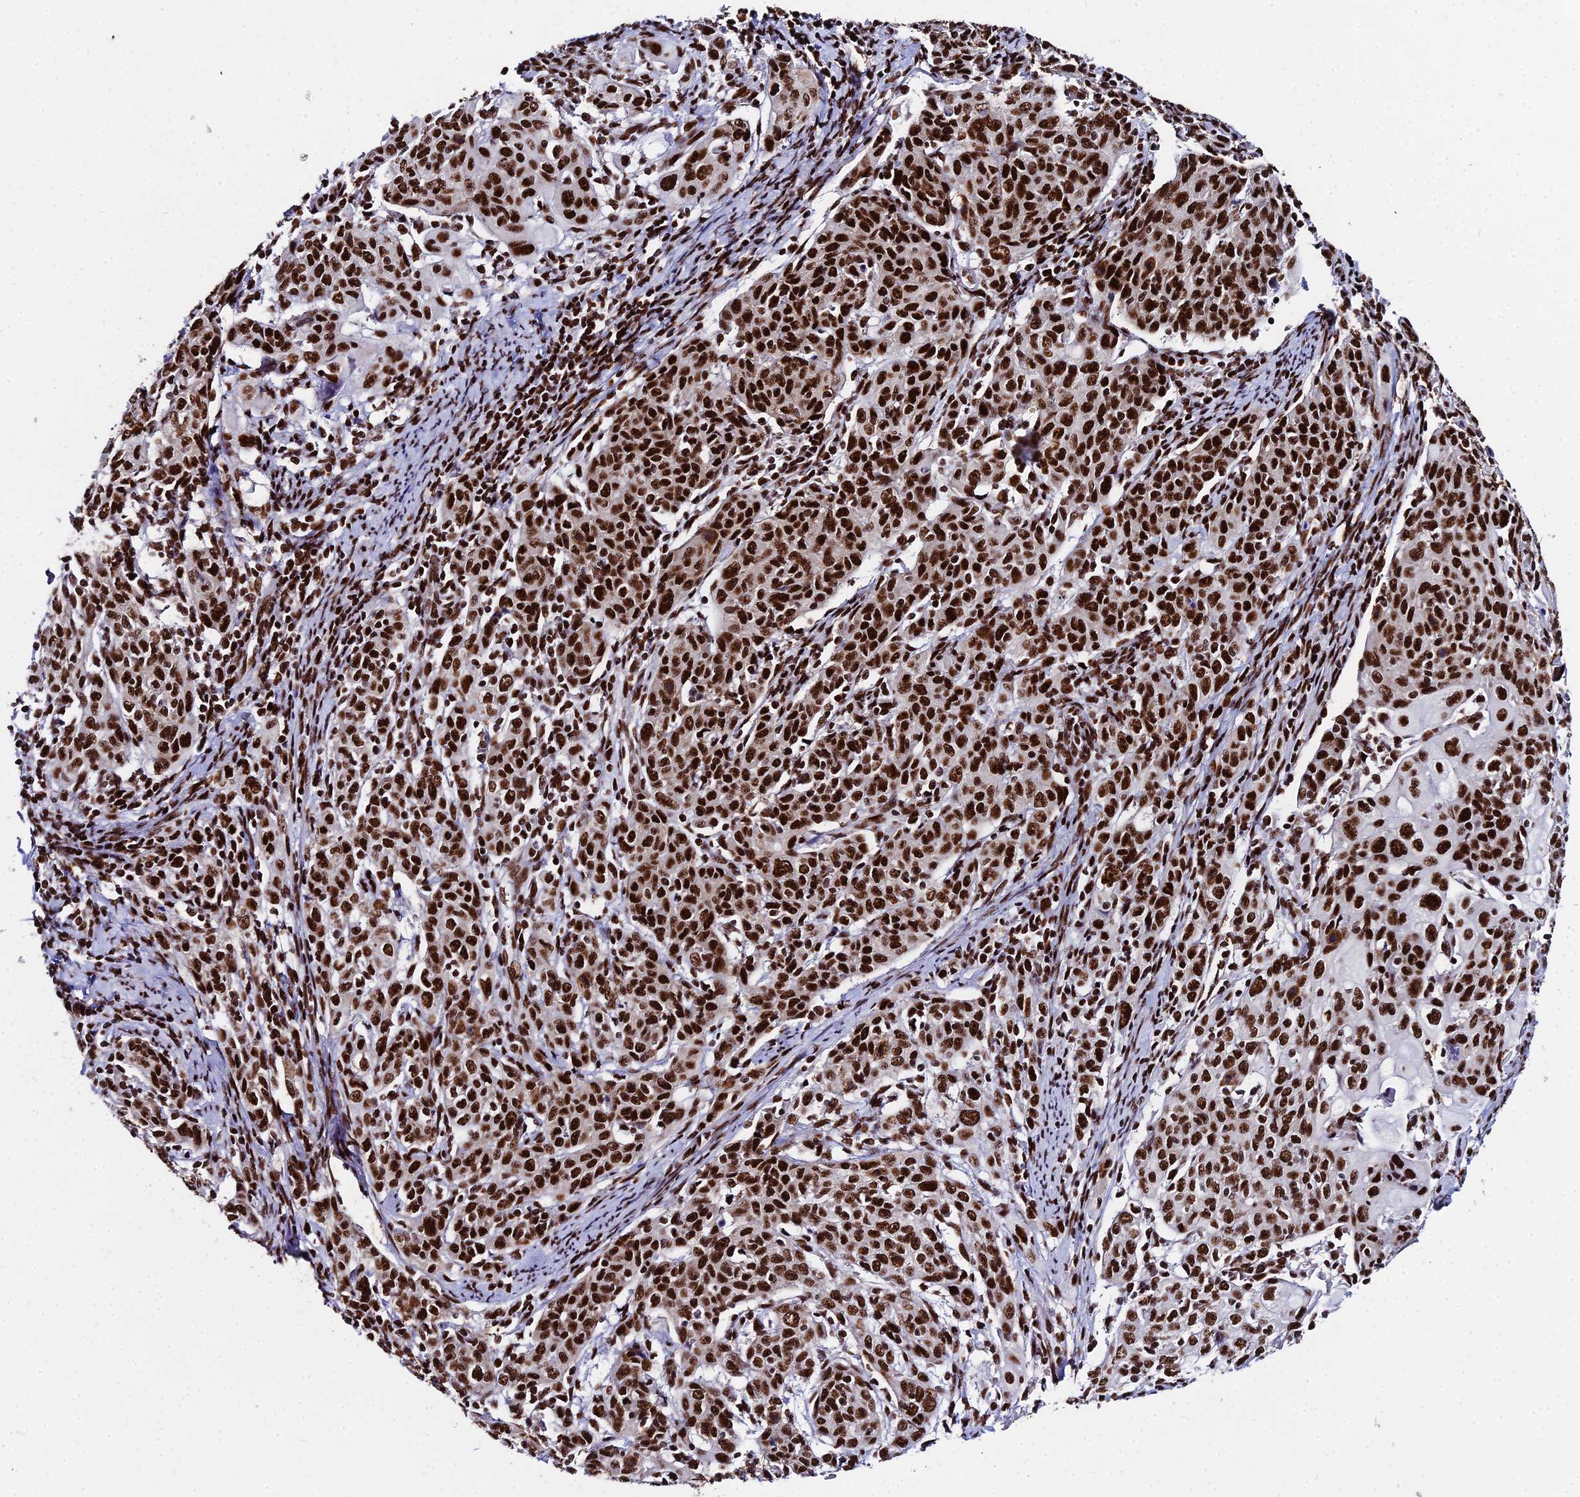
{"staining": {"intensity": "strong", "quantity": ">75%", "location": "nuclear"}, "tissue": "cervical cancer", "cell_type": "Tumor cells", "image_type": "cancer", "snomed": [{"axis": "morphology", "description": "Squamous cell carcinoma, NOS"}, {"axis": "topography", "description": "Cervix"}], "caption": "Immunohistochemistry staining of cervical squamous cell carcinoma, which demonstrates high levels of strong nuclear staining in about >75% of tumor cells indicating strong nuclear protein positivity. The staining was performed using DAB (3,3'-diaminobenzidine) (brown) for protein detection and nuclei were counterstained in hematoxylin (blue).", "gene": "HNRNPH1", "patient": {"sex": "female", "age": 67}}